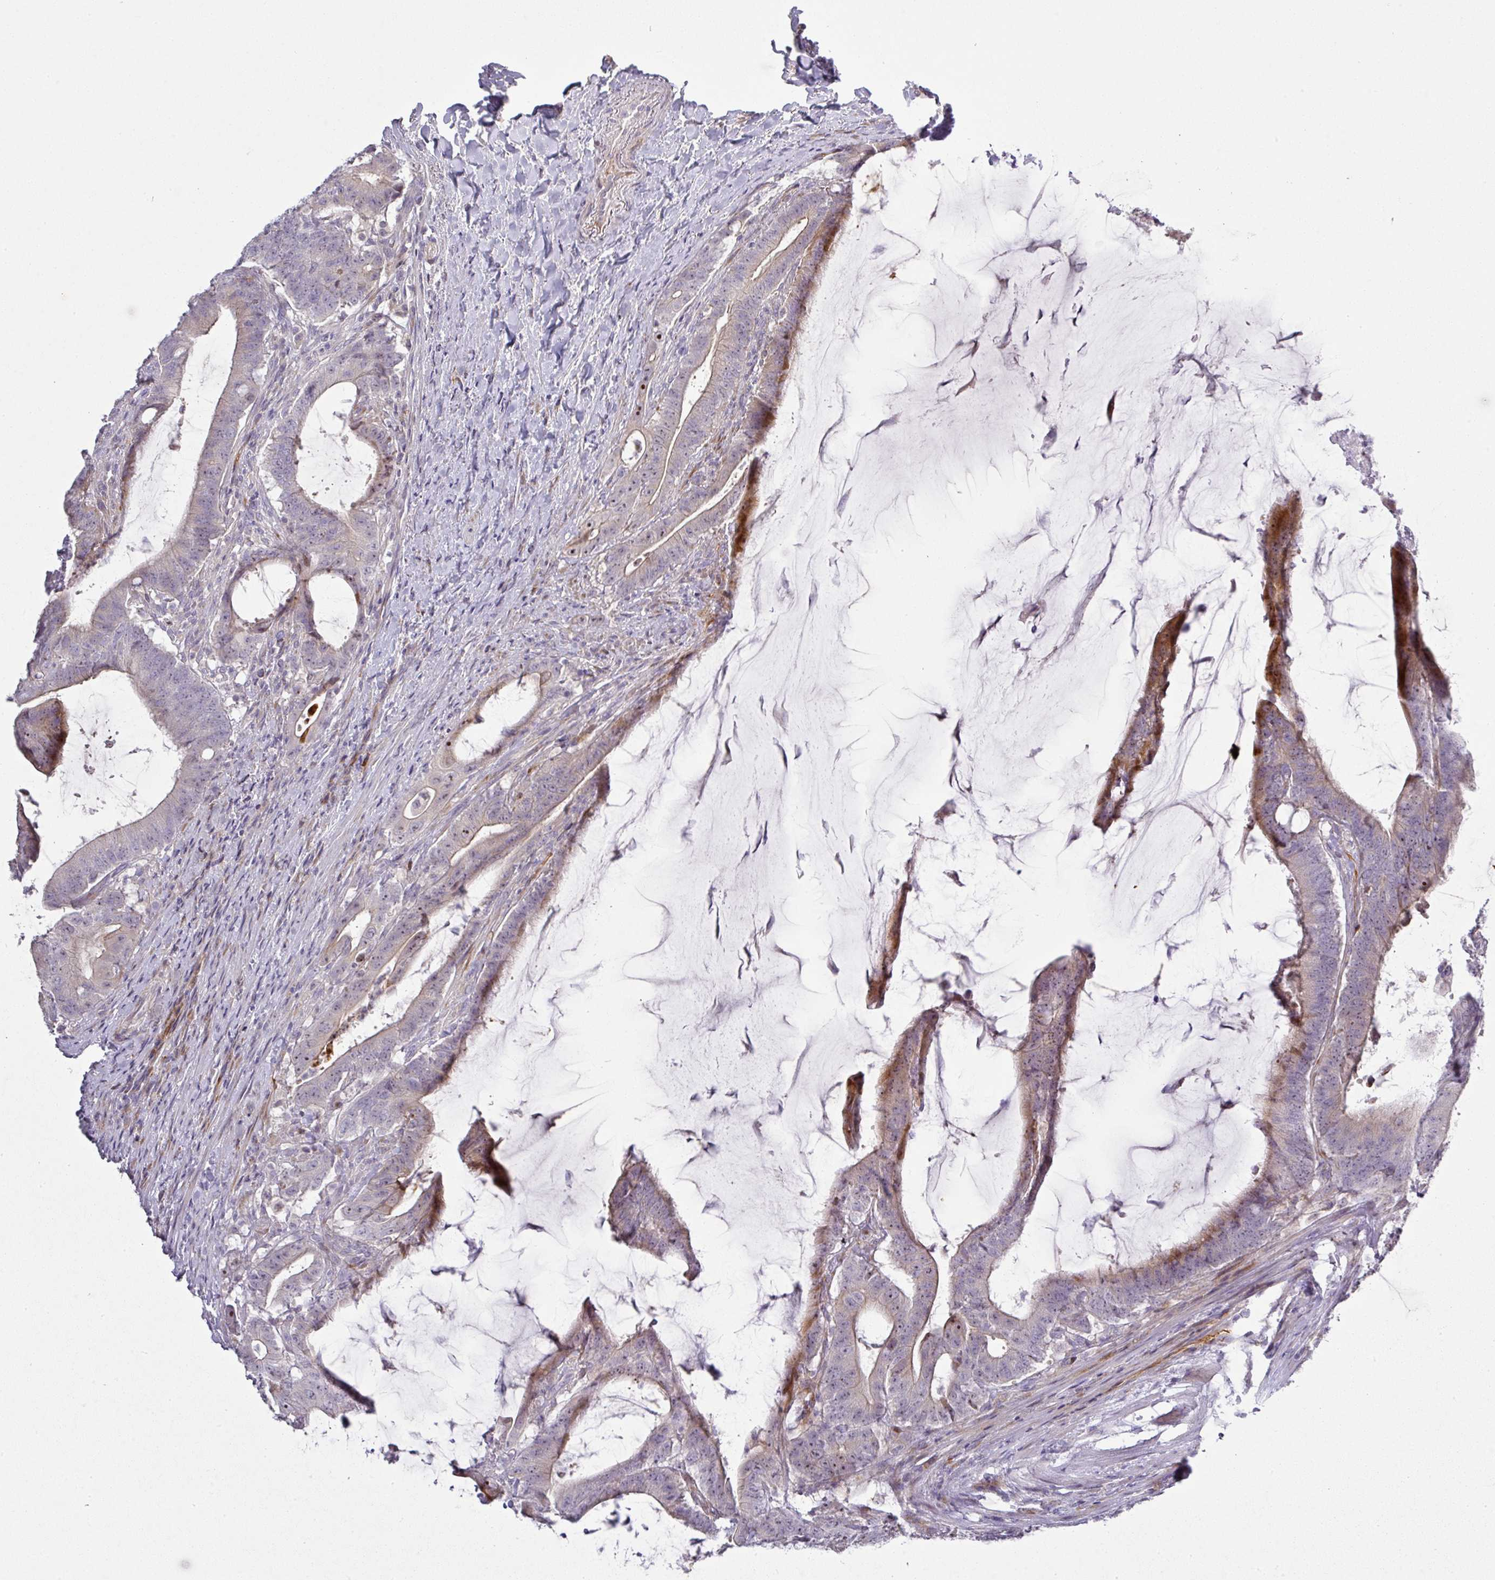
{"staining": {"intensity": "moderate", "quantity": "<25%", "location": "cytoplasmic/membranous"}, "tissue": "colorectal cancer", "cell_type": "Tumor cells", "image_type": "cancer", "snomed": [{"axis": "morphology", "description": "Adenocarcinoma, NOS"}, {"axis": "topography", "description": "Colon"}], "caption": "This image demonstrates IHC staining of colorectal cancer (adenocarcinoma), with low moderate cytoplasmic/membranous positivity in approximately <25% of tumor cells.", "gene": "ATP6V1F", "patient": {"sex": "female", "age": 43}}